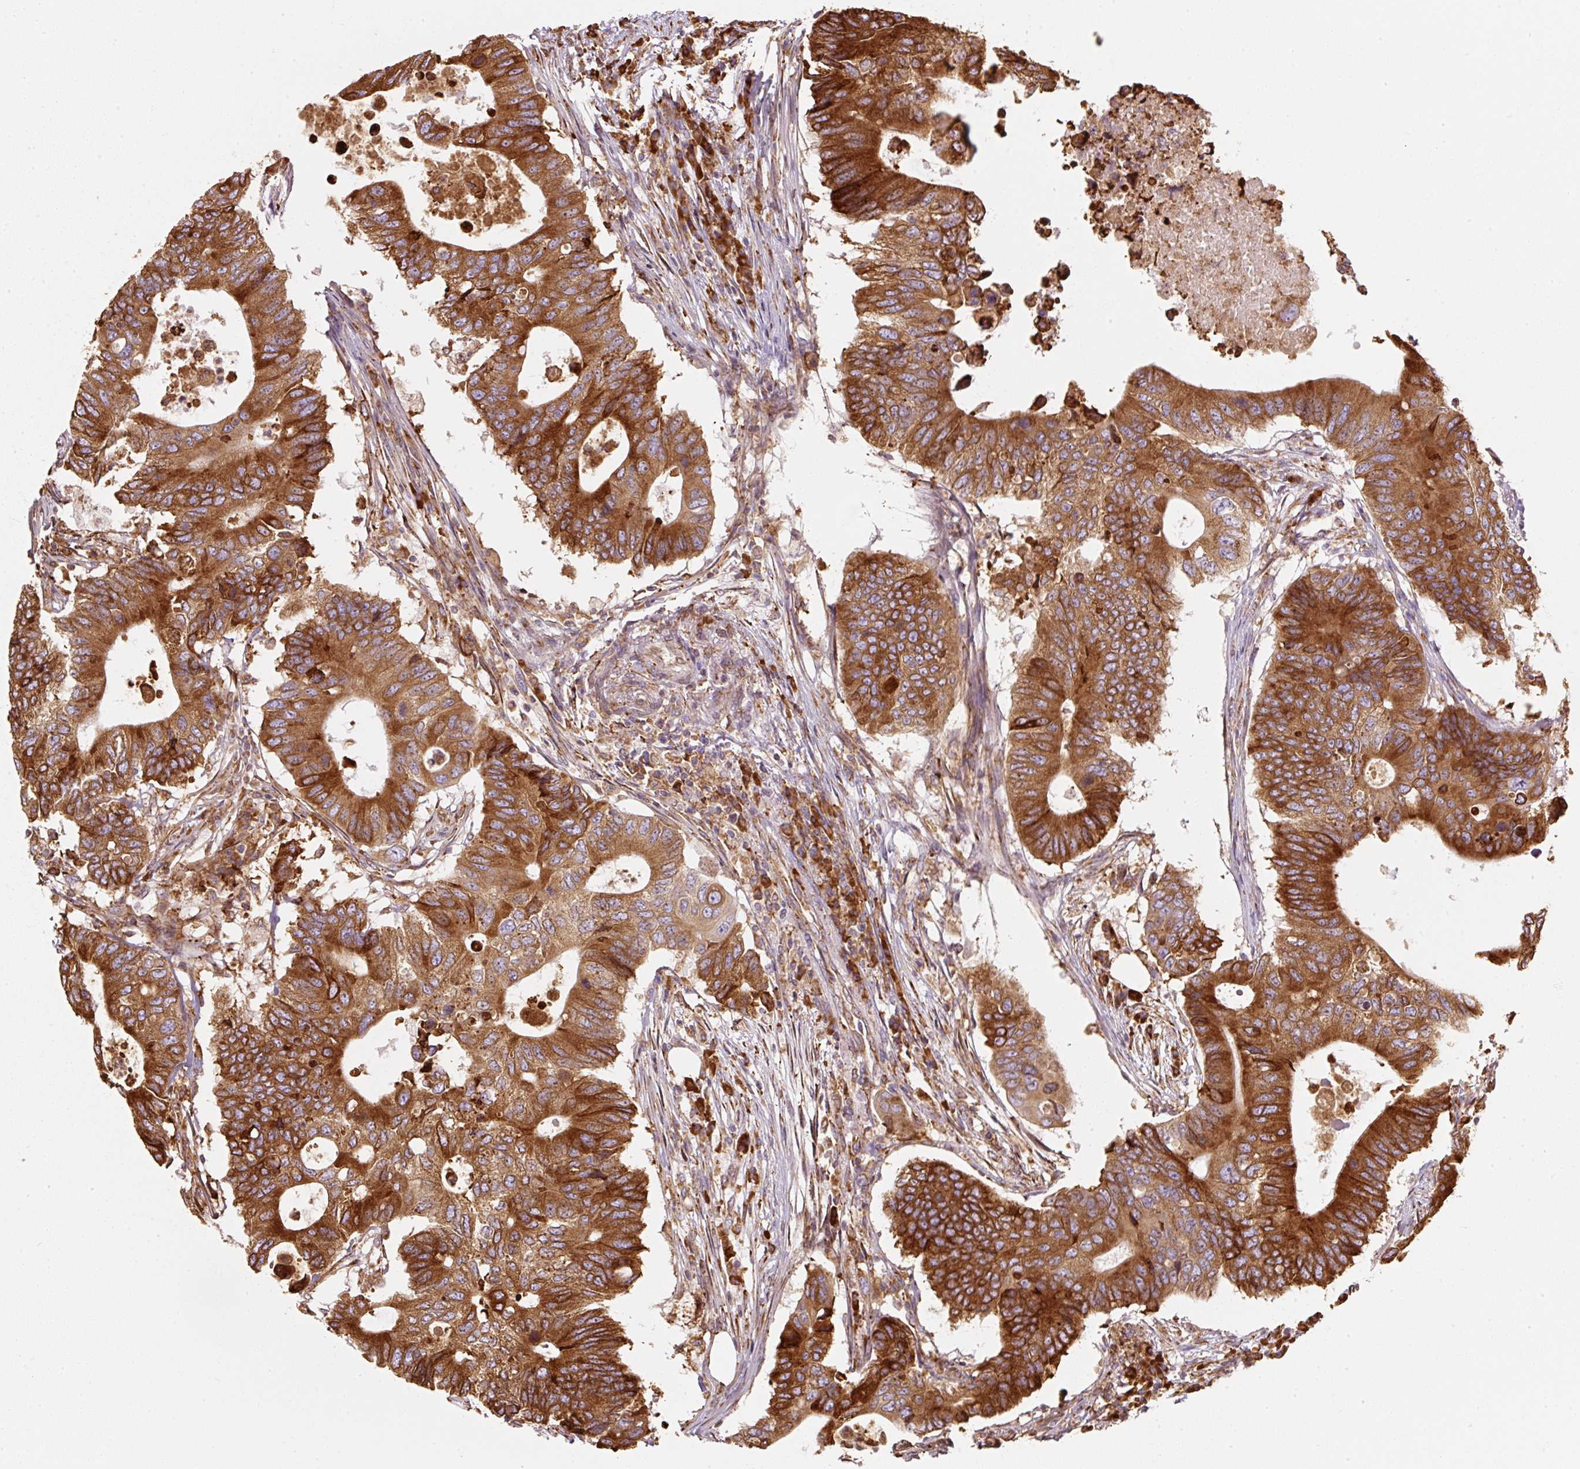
{"staining": {"intensity": "strong", "quantity": ">75%", "location": "cytoplasmic/membranous"}, "tissue": "colorectal cancer", "cell_type": "Tumor cells", "image_type": "cancer", "snomed": [{"axis": "morphology", "description": "Adenocarcinoma, NOS"}, {"axis": "topography", "description": "Colon"}], "caption": "About >75% of tumor cells in human adenocarcinoma (colorectal) show strong cytoplasmic/membranous protein positivity as visualized by brown immunohistochemical staining.", "gene": "PRKCSH", "patient": {"sex": "male", "age": 71}}